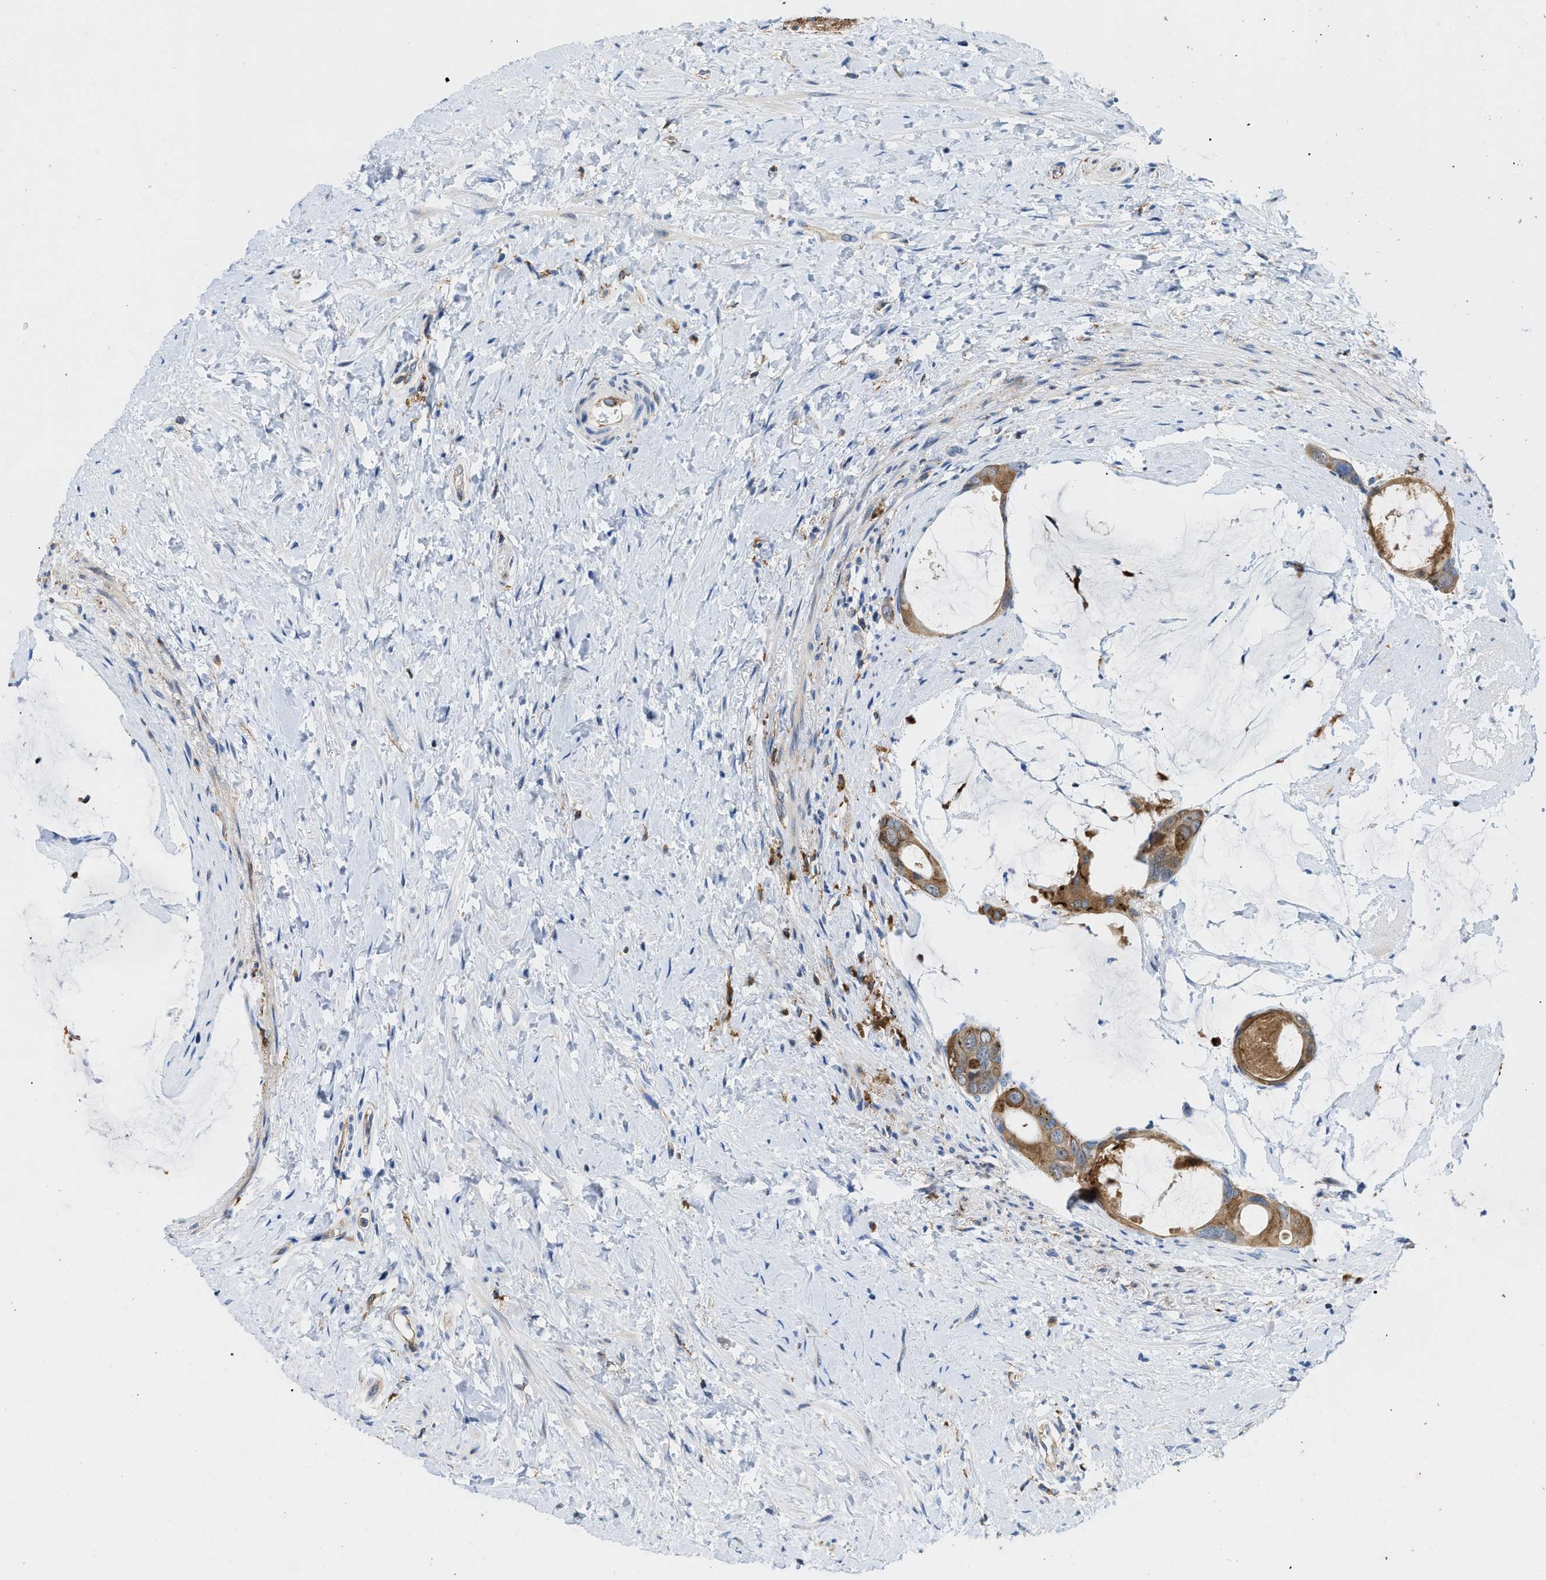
{"staining": {"intensity": "moderate", "quantity": ">75%", "location": "cytoplasmic/membranous"}, "tissue": "colorectal cancer", "cell_type": "Tumor cells", "image_type": "cancer", "snomed": [{"axis": "morphology", "description": "Adenocarcinoma, NOS"}, {"axis": "topography", "description": "Rectum"}], "caption": "About >75% of tumor cells in human colorectal cancer display moderate cytoplasmic/membranous protein expression as visualized by brown immunohistochemical staining.", "gene": "ENPP4", "patient": {"sex": "male", "age": 51}}